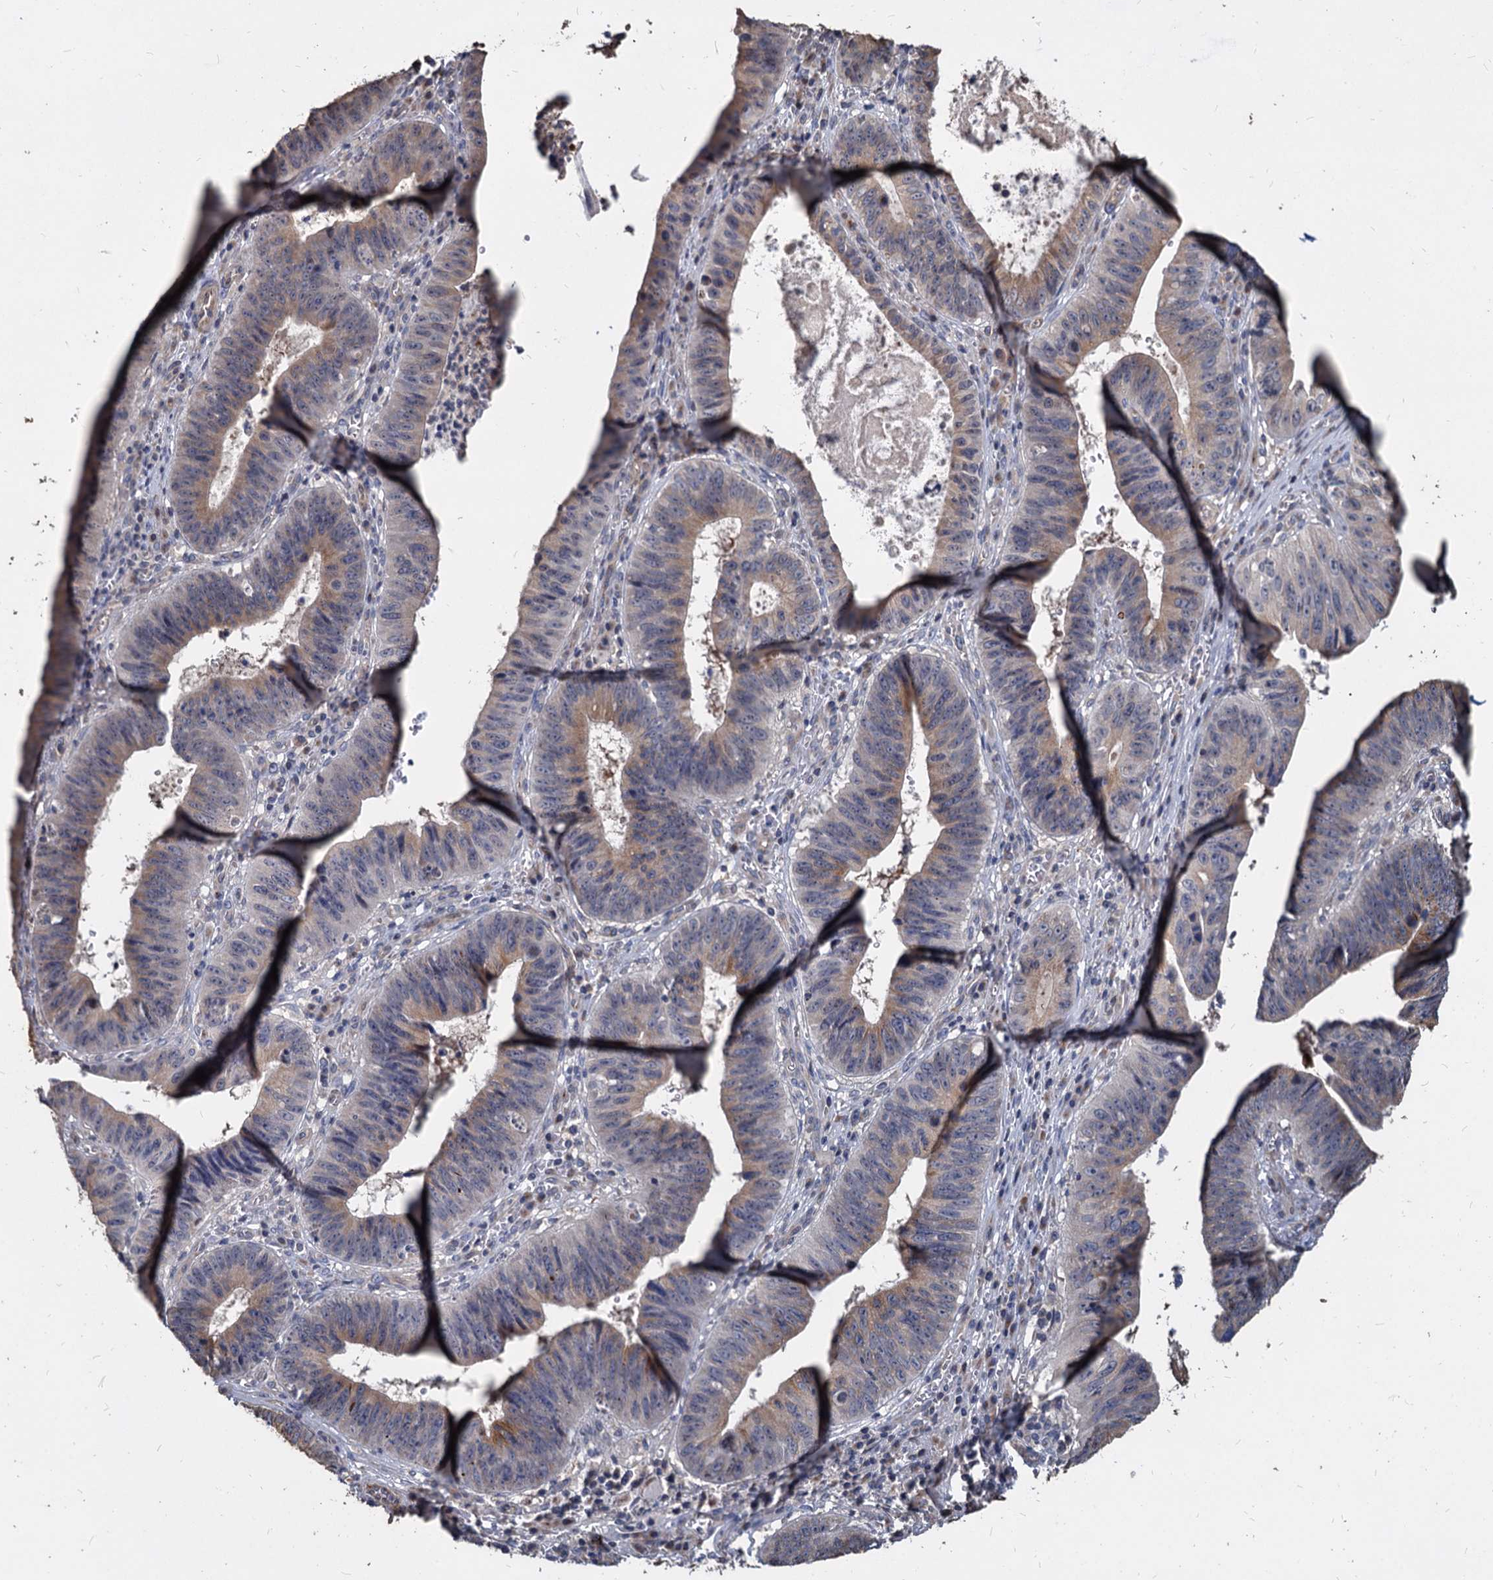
{"staining": {"intensity": "moderate", "quantity": "25%-75%", "location": "cytoplasmic/membranous"}, "tissue": "stomach cancer", "cell_type": "Tumor cells", "image_type": "cancer", "snomed": [{"axis": "morphology", "description": "Adenocarcinoma, NOS"}, {"axis": "topography", "description": "Stomach"}], "caption": "Immunohistochemical staining of adenocarcinoma (stomach) exhibits medium levels of moderate cytoplasmic/membranous staining in about 25%-75% of tumor cells.", "gene": "DEPDC4", "patient": {"sex": "male", "age": 59}}